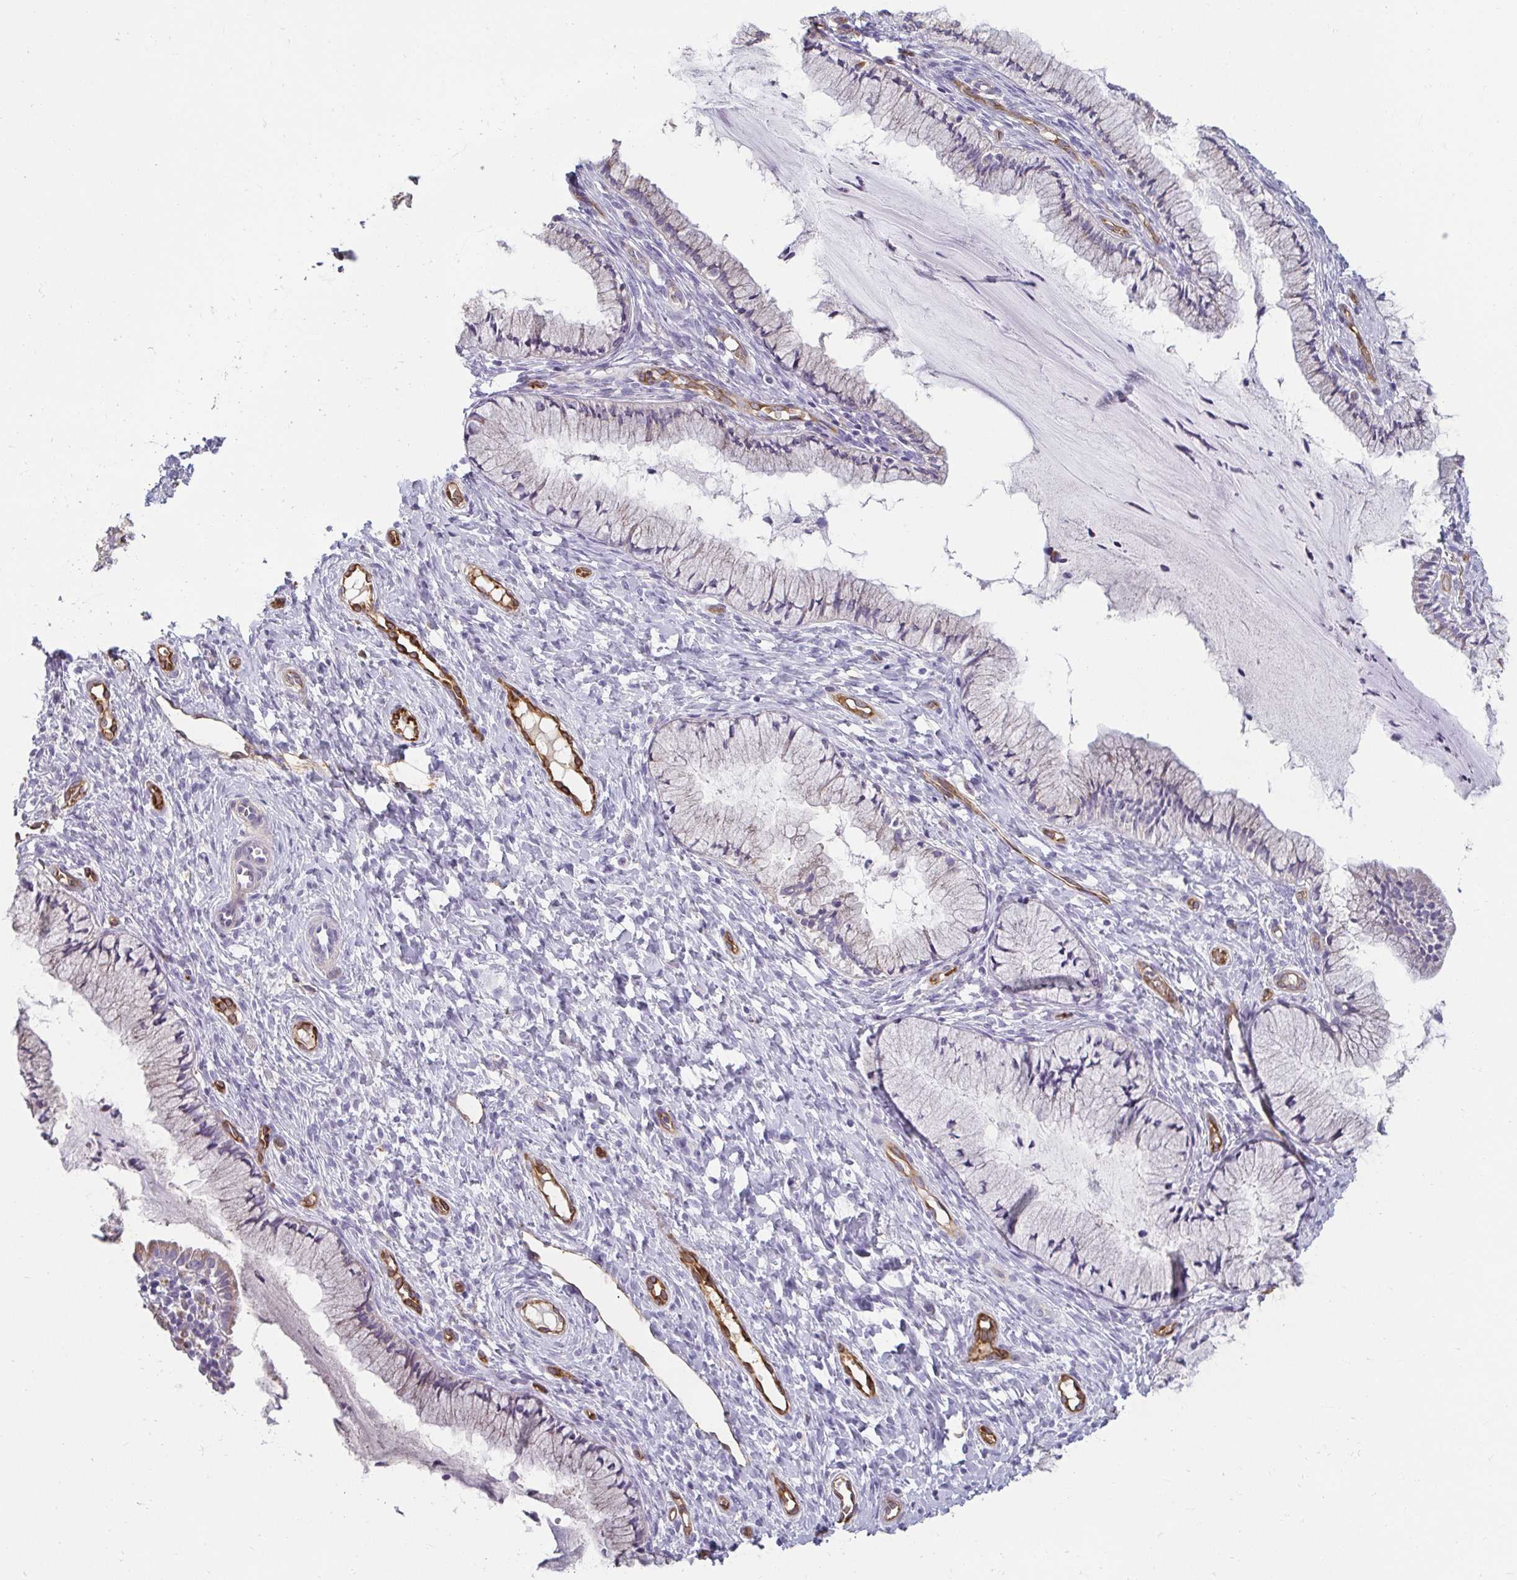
{"staining": {"intensity": "negative", "quantity": "none", "location": "none"}, "tissue": "cervix", "cell_type": "Glandular cells", "image_type": "normal", "snomed": [{"axis": "morphology", "description": "Normal tissue, NOS"}, {"axis": "topography", "description": "Cervix"}], "caption": "DAB immunohistochemical staining of normal human cervix shows no significant positivity in glandular cells. Brightfield microscopy of IHC stained with DAB (3,3'-diaminobenzidine) (brown) and hematoxylin (blue), captured at high magnification.", "gene": "PDE2A", "patient": {"sex": "female", "age": 36}}